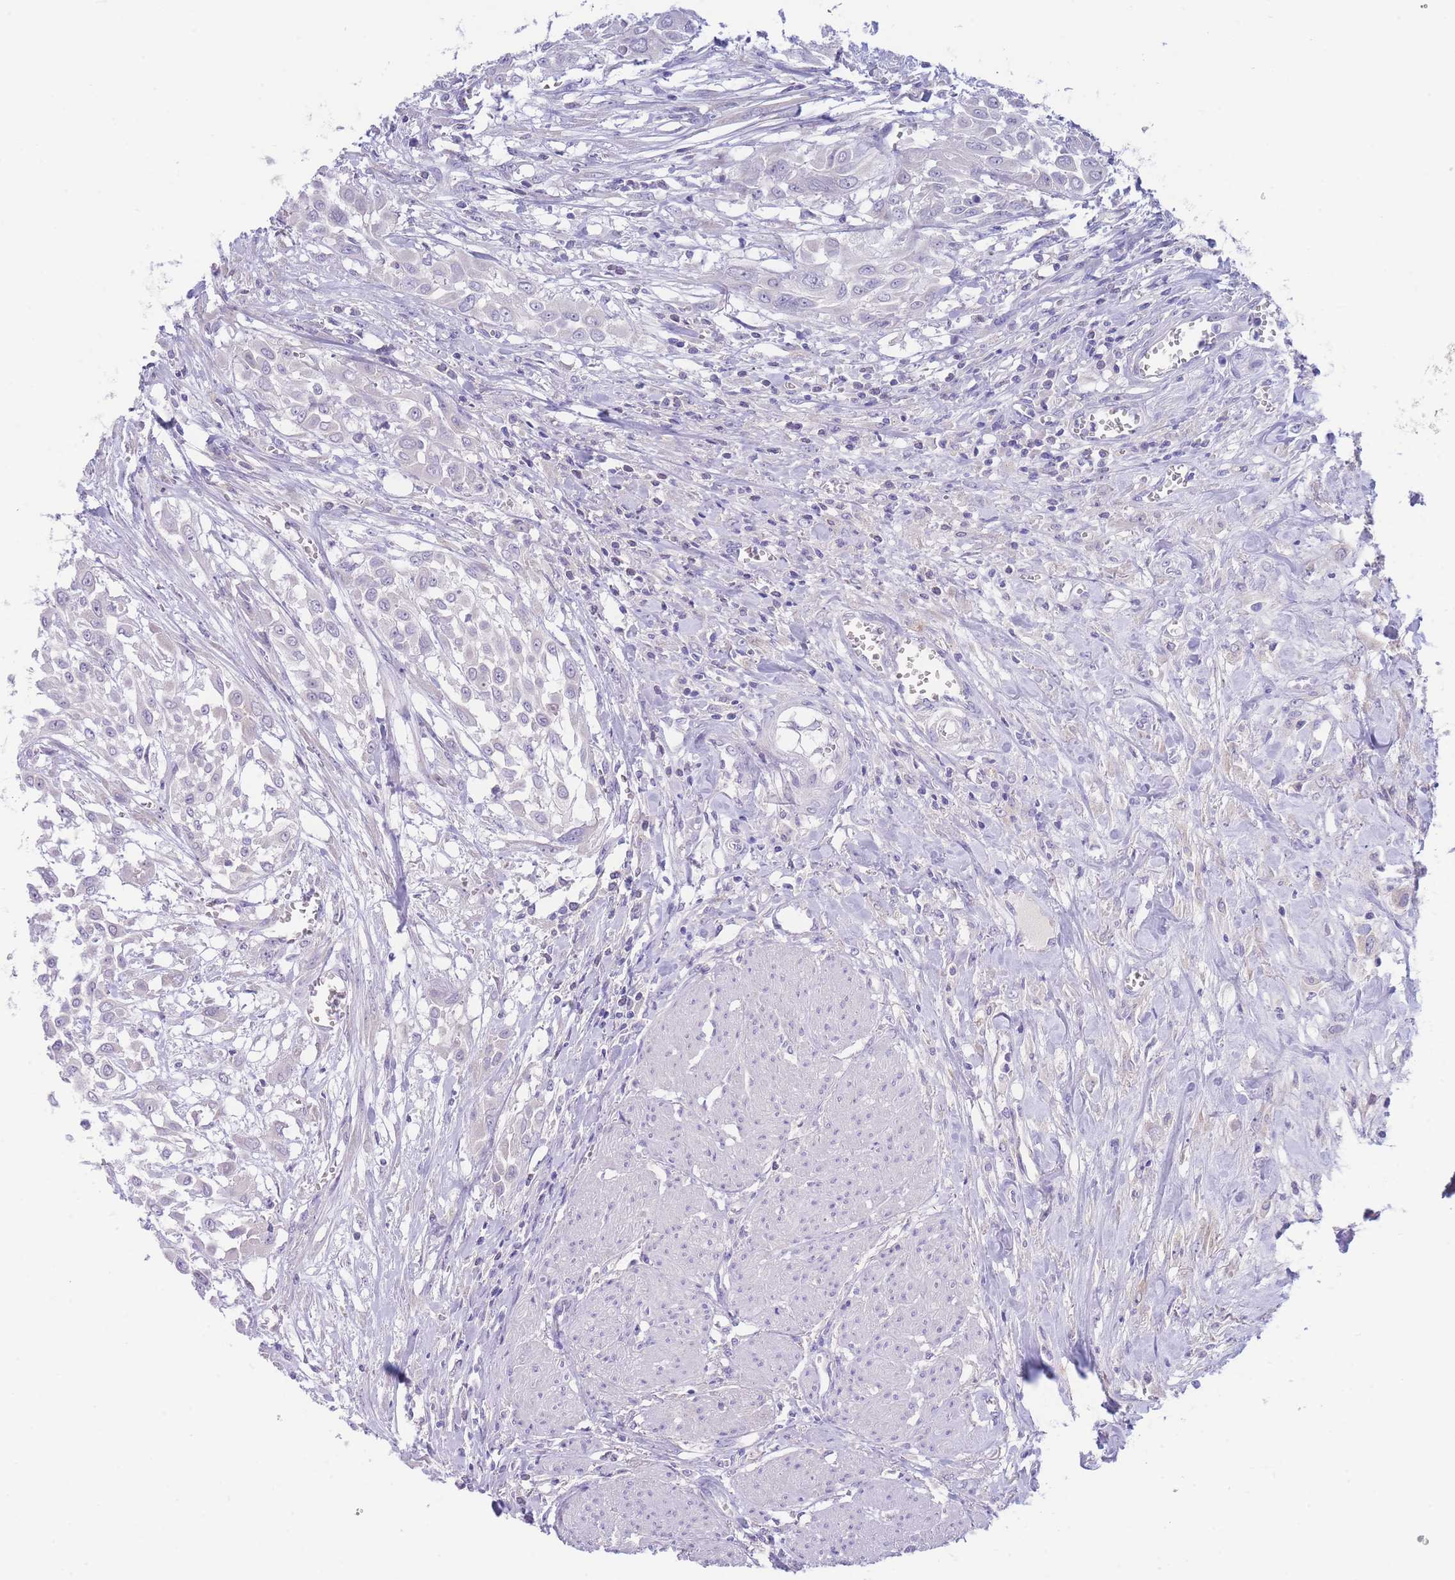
{"staining": {"intensity": "negative", "quantity": "none", "location": "none"}, "tissue": "urothelial cancer", "cell_type": "Tumor cells", "image_type": "cancer", "snomed": [{"axis": "morphology", "description": "Urothelial carcinoma, High grade"}, {"axis": "topography", "description": "Urinary bladder"}], "caption": "This is an immunohistochemistry (IHC) micrograph of urothelial carcinoma (high-grade). There is no positivity in tumor cells.", "gene": "PCDHB3", "patient": {"sex": "male", "age": 57}}